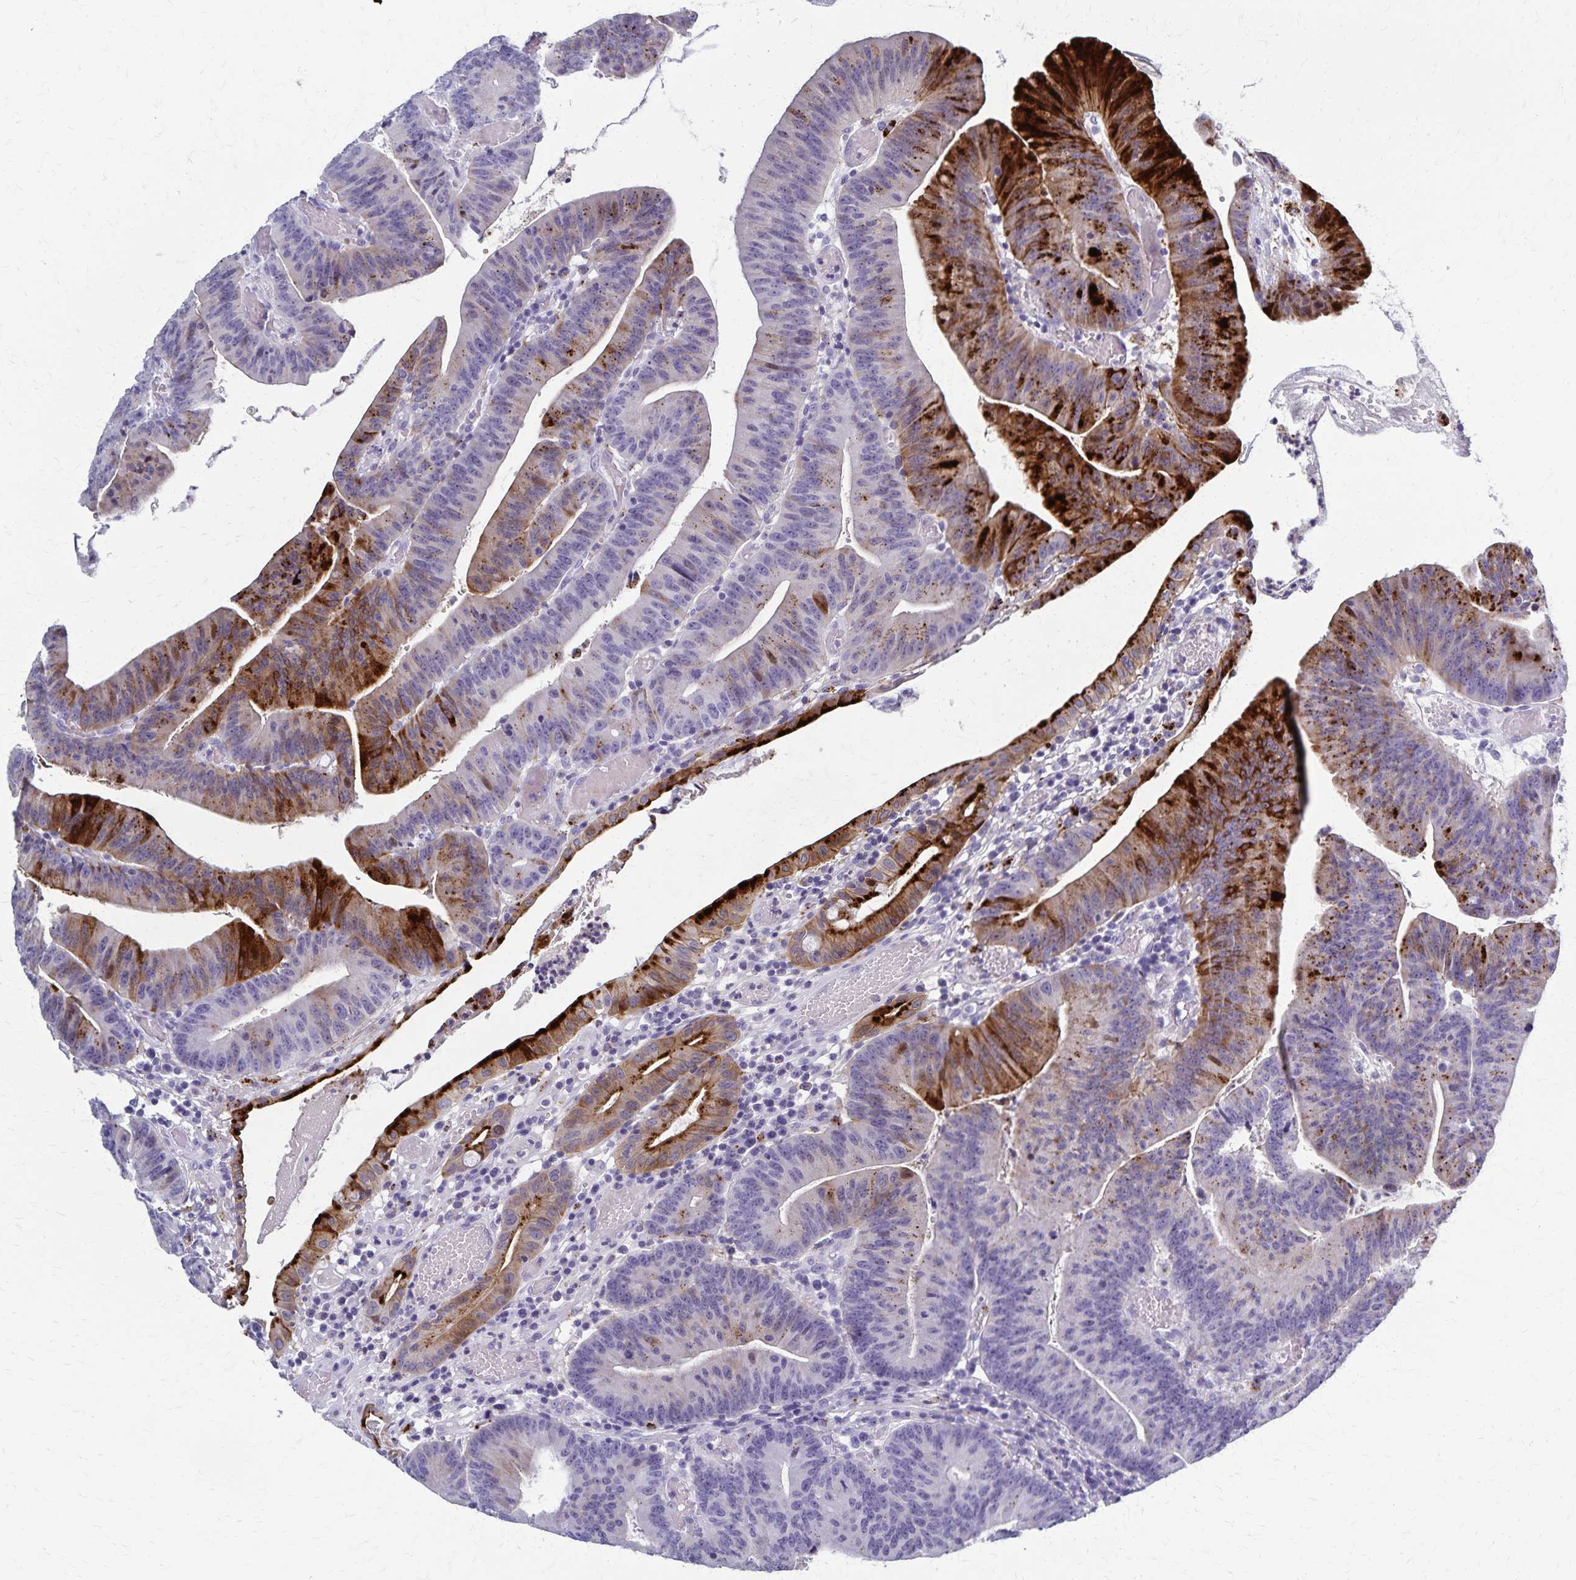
{"staining": {"intensity": "strong", "quantity": "<25%", "location": "cytoplasmic/membranous"}, "tissue": "colorectal cancer", "cell_type": "Tumor cells", "image_type": "cancer", "snomed": [{"axis": "morphology", "description": "Adenocarcinoma, NOS"}, {"axis": "topography", "description": "Colon"}], "caption": "Approximately <25% of tumor cells in adenocarcinoma (colorectal) reveal strong cytoplasmic/membranous protein positivity as visualized by brown immunohistochemical staining.", "gene": "TMEM60", "patient": {"sex": "female", "age": 78}}